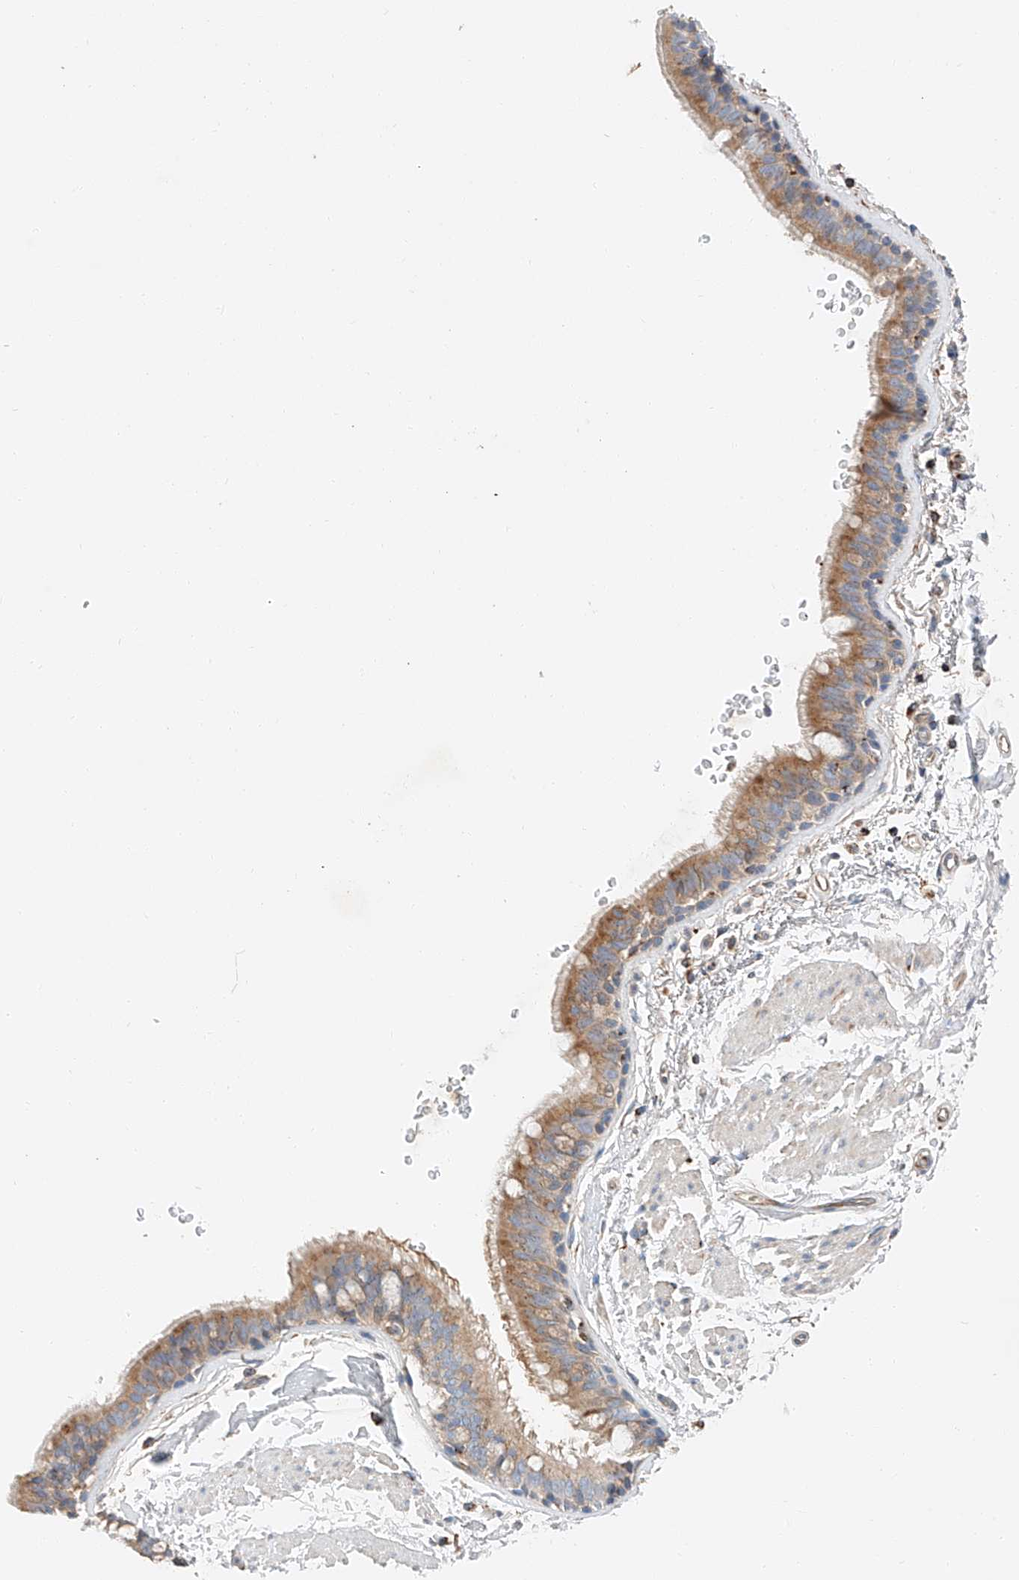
{"staining": {"intensity": "moderate", "quantity": ">75%", "location": "cytoplasmic/membranous"}, "tissue": "bronchus", "cell_type": "Respiratory epithelial cells", "image_type": "normal", "snomed": [{"axis": "morphology", "description": "Normal tissue, NOS"}, {"axis": "topography", "description": "Lymph node"}, {"axis": "topography", "description": "Bronchus"}], "caption": "Immunohistochemical staining of benign bronchus reveals moderate cytoplasmic/membranous protein positivity in about >75% of respiratory epithelial cells. The protein of interest is stained brown, and the nuclei are stained in blue (DAB IHC with brightfield microscopy, high magnification).", "gene": "RUSC1", "patient": {"sex": "female", "age": 70}}